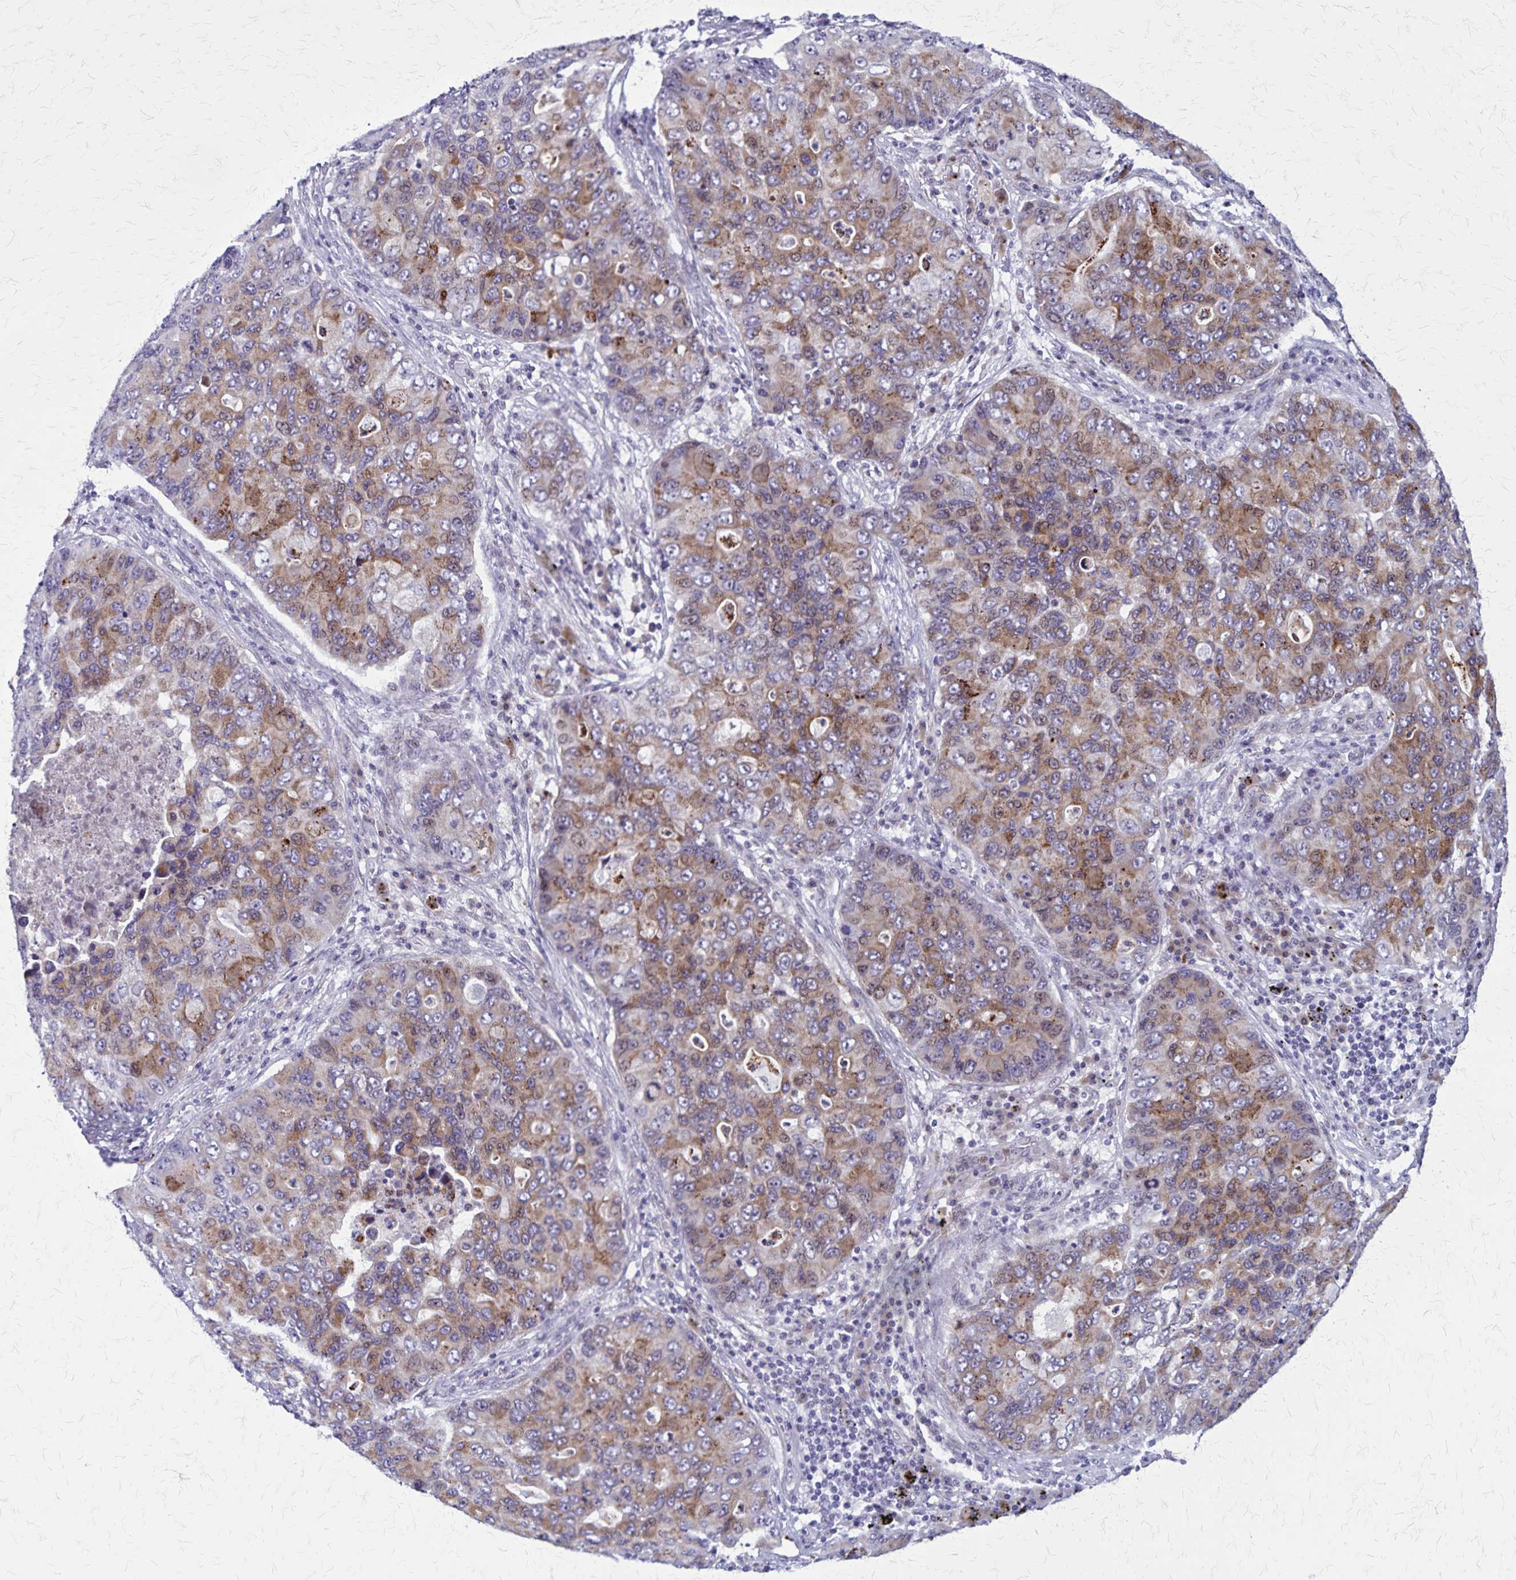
{"staining": {"intensity": "weak", "quantity": ">75%", "location": "cytoplasmic/membranous"}, "tissue": "lung cancer", "cell_type": "Tumor cells", "image_type": "cancer", "snomed": [{"axis": "morphology", "description": "Adenocarcinoma, NOS"}, {"axis": "morphology", "description": "Adenocarcinoma, metastatic, NOS"}, {"axis": "topography", "description": "Lymph node"}, {"axis": "topography", "description": "Lung"}], "caption": "A low amount of weak cytoplasmic/membranous expression is seen in approximately >75% of tumor cells in adenocarcinoma (lung) tissue.", "gene": "OR51B5", "patient": {"sex": "female", "age": 54}}